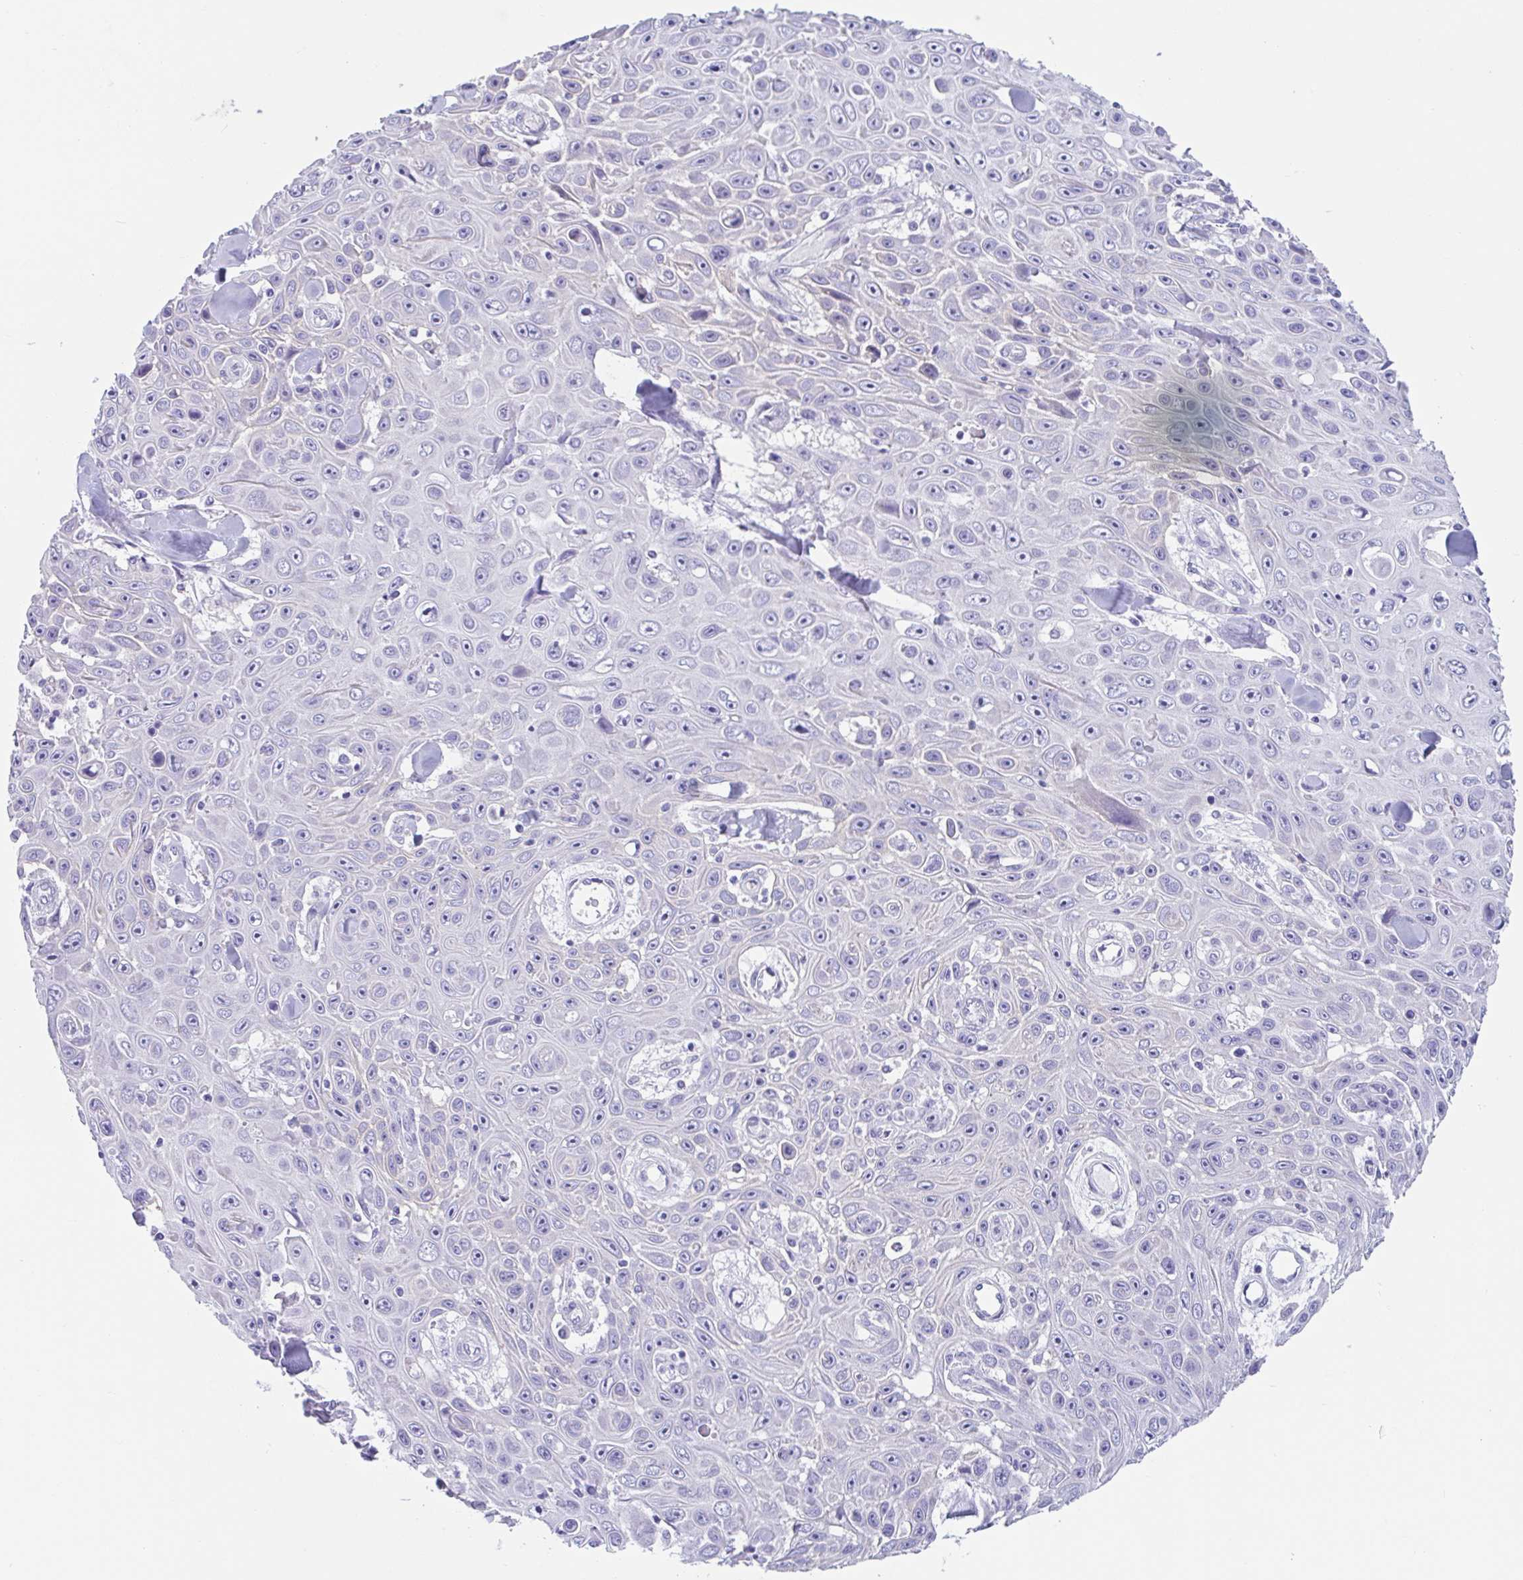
{"staining": {"intensity": "negative", "quantity": "none", "location": "none"}, "tissue": "skin cancer", "cell_type": "Tumor cells", "image_type": "cancer", "snomed": [{"axis": "morphology", "description": "Squamous cell carcinoma, NOS"}, {"axis": "topography", "description": "Skin"}], "caption": "Skin squamous cell carcinoma stained for a protein using IHC demonstrates no positivity tumor cells.", "gene": "OR6N2", "patient": {"sex": "male", "age": 82}}